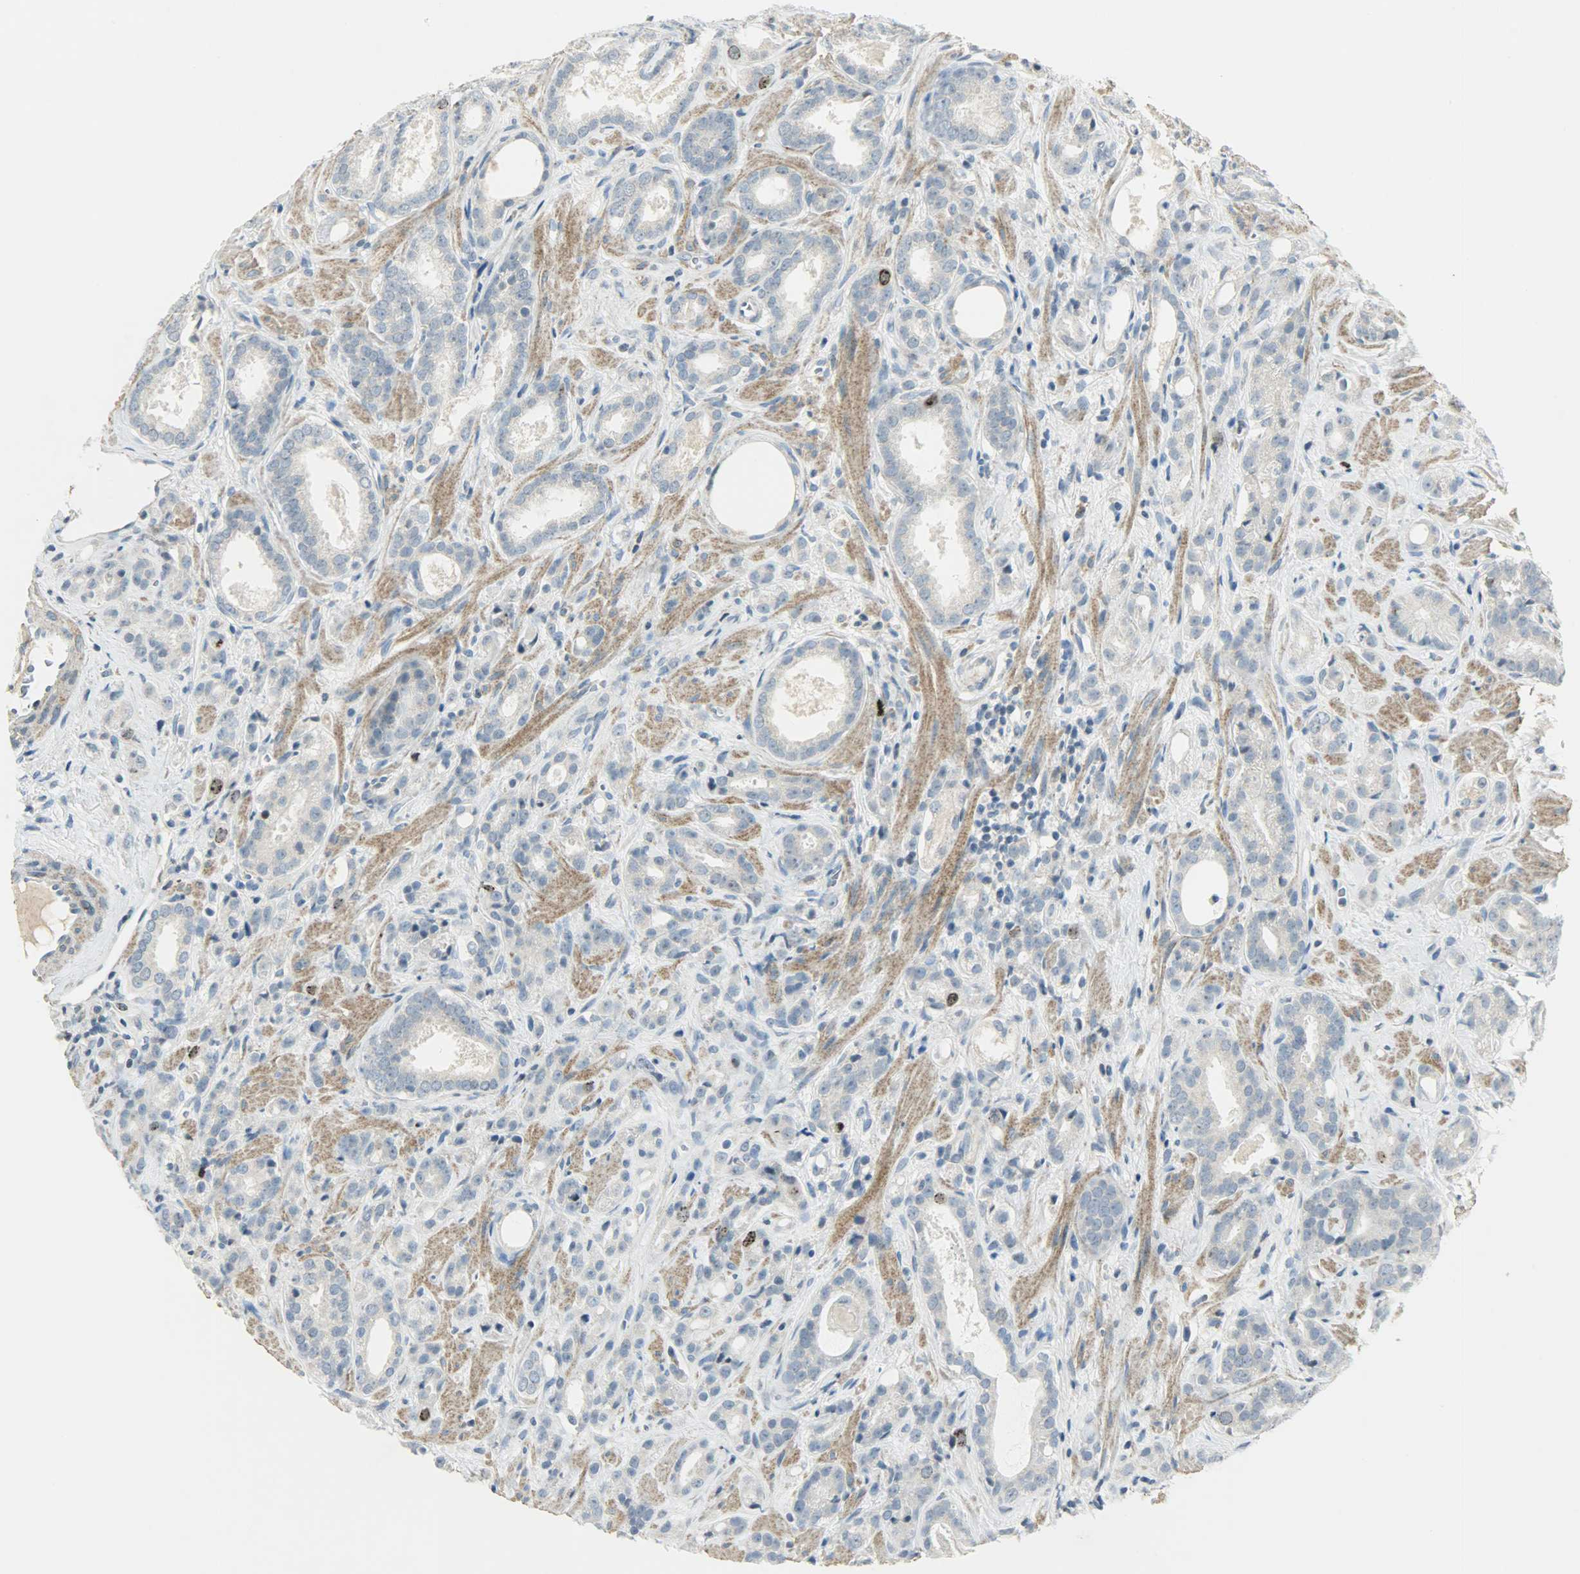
{"staining": {"intensity": "moderate", "quantity": "<25%", "location": "nuclear"}, "tissue": "prostate cancer", "cell_type": "Tumor cells", "image_type": "cancer", "snomed": [{"axis": "morphology", "description": "Adenocarcinoma, Low grade"}, {"axis": "topography", "description": "Prostate"}], "caption": "DAB (3,3'-diaminobenzidine) immunohistochemical staining of human prostate low-grade adenocarcinoma exhibits moderate nuclear protein positivity in approximately <25% of tumor cells. The protein is stained brown, and the nuclei are stained in blue (DAB (3,3'-diaminobenzidine) IHC with brightfield microscopy, high magnification).", "gene": "AURKB", "patient": {"sex": "male", "age": 57}}